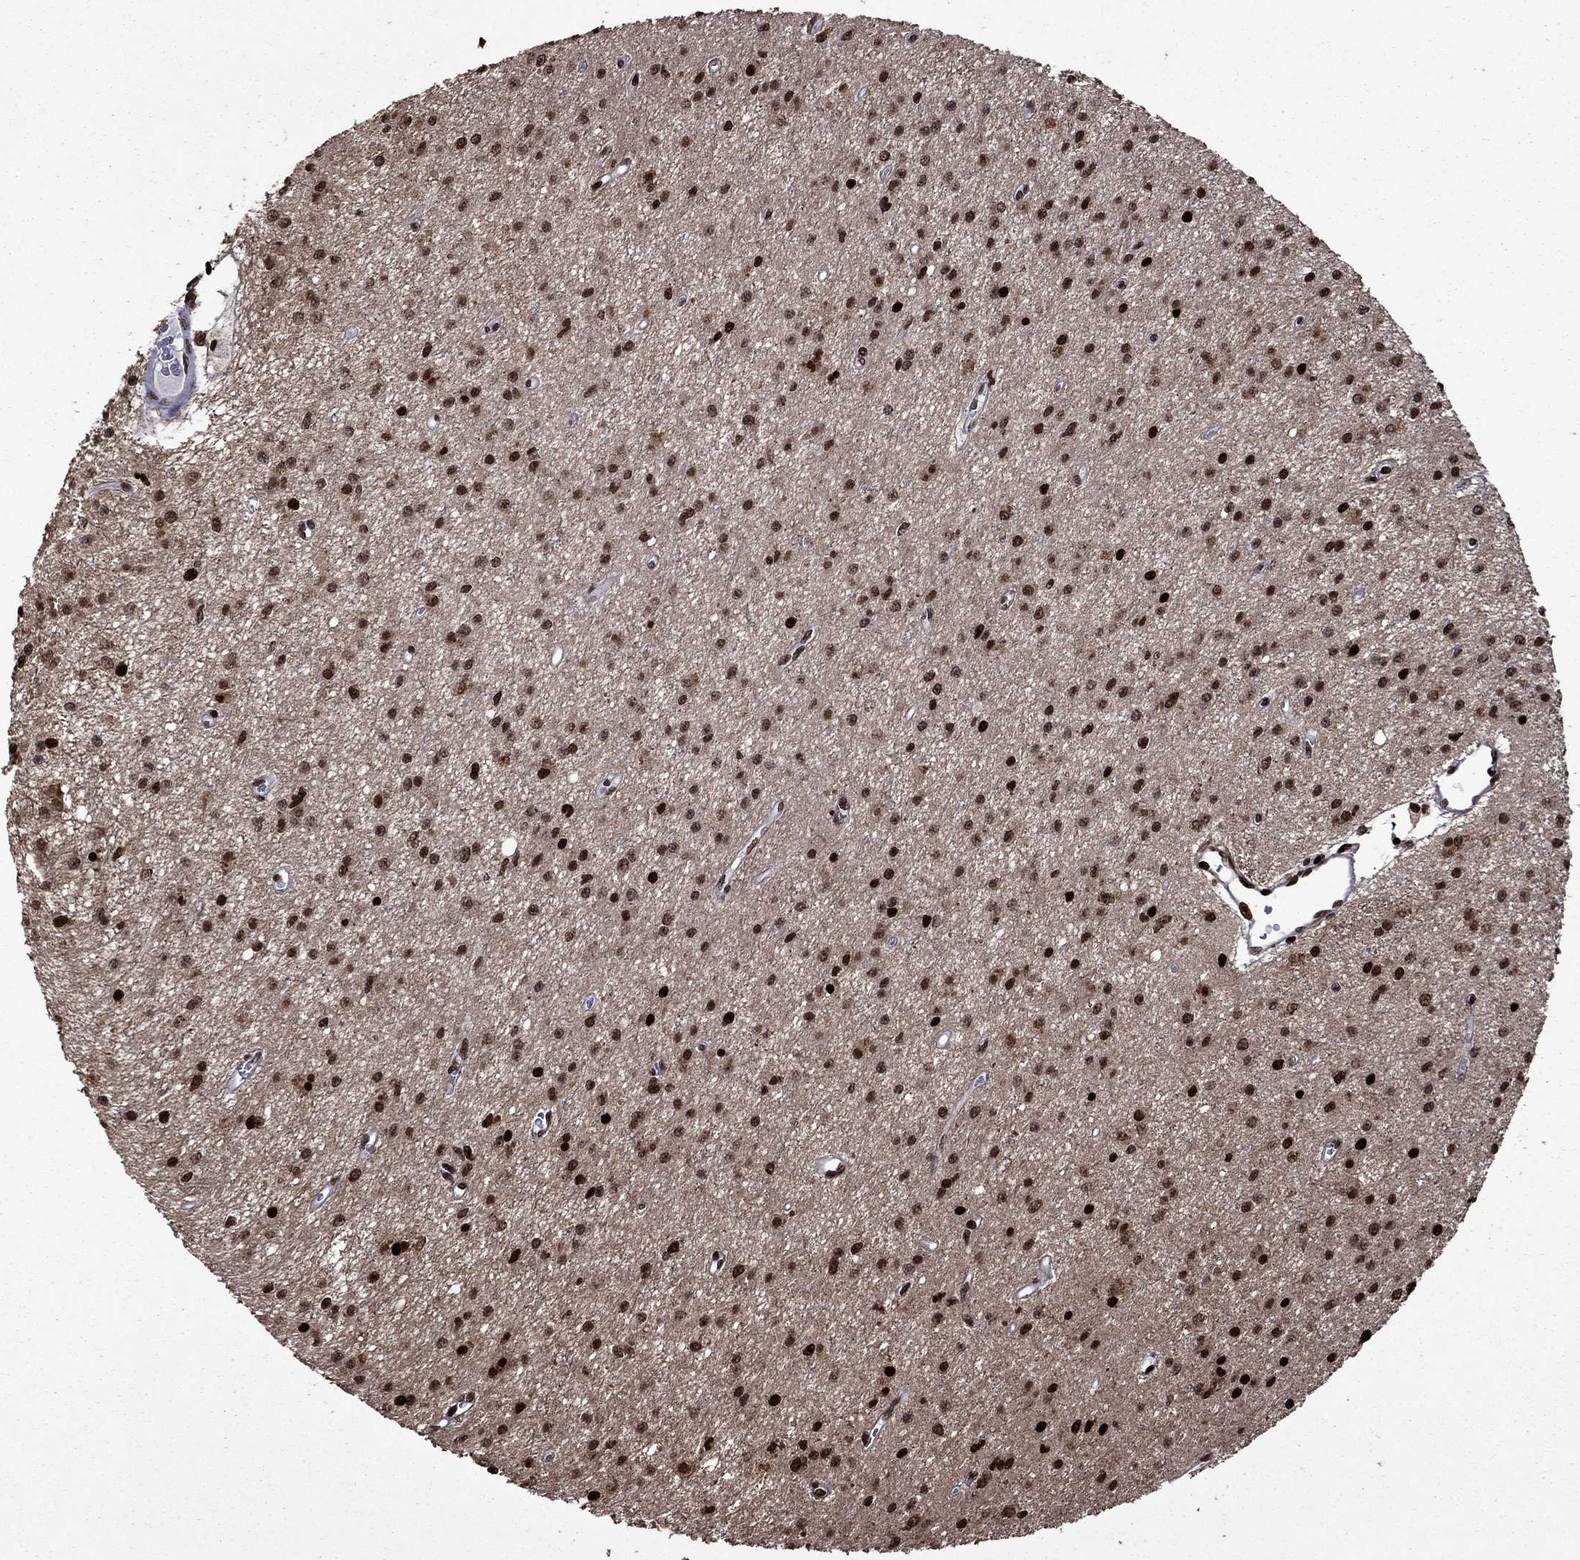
{"staining": {"intensity": "strong", "quantity": ">75%", "location": "nuclear"}, "tissue": "glioma", "cell_type": "Tumor cells", "image_type": "cancer", "snomed": [{"axis": "morphology", "description": "Glioma, malignant, Low grade"}, {"axis": "topography", "description": "Brain"}], "caption": "About >75% of tumor cells in glioma reveal strong nuclear protein staining as visualized by brown immunohistochemical staining.", "gene": "LIMK1", "patient": {"sex": "female", "age": 45}}